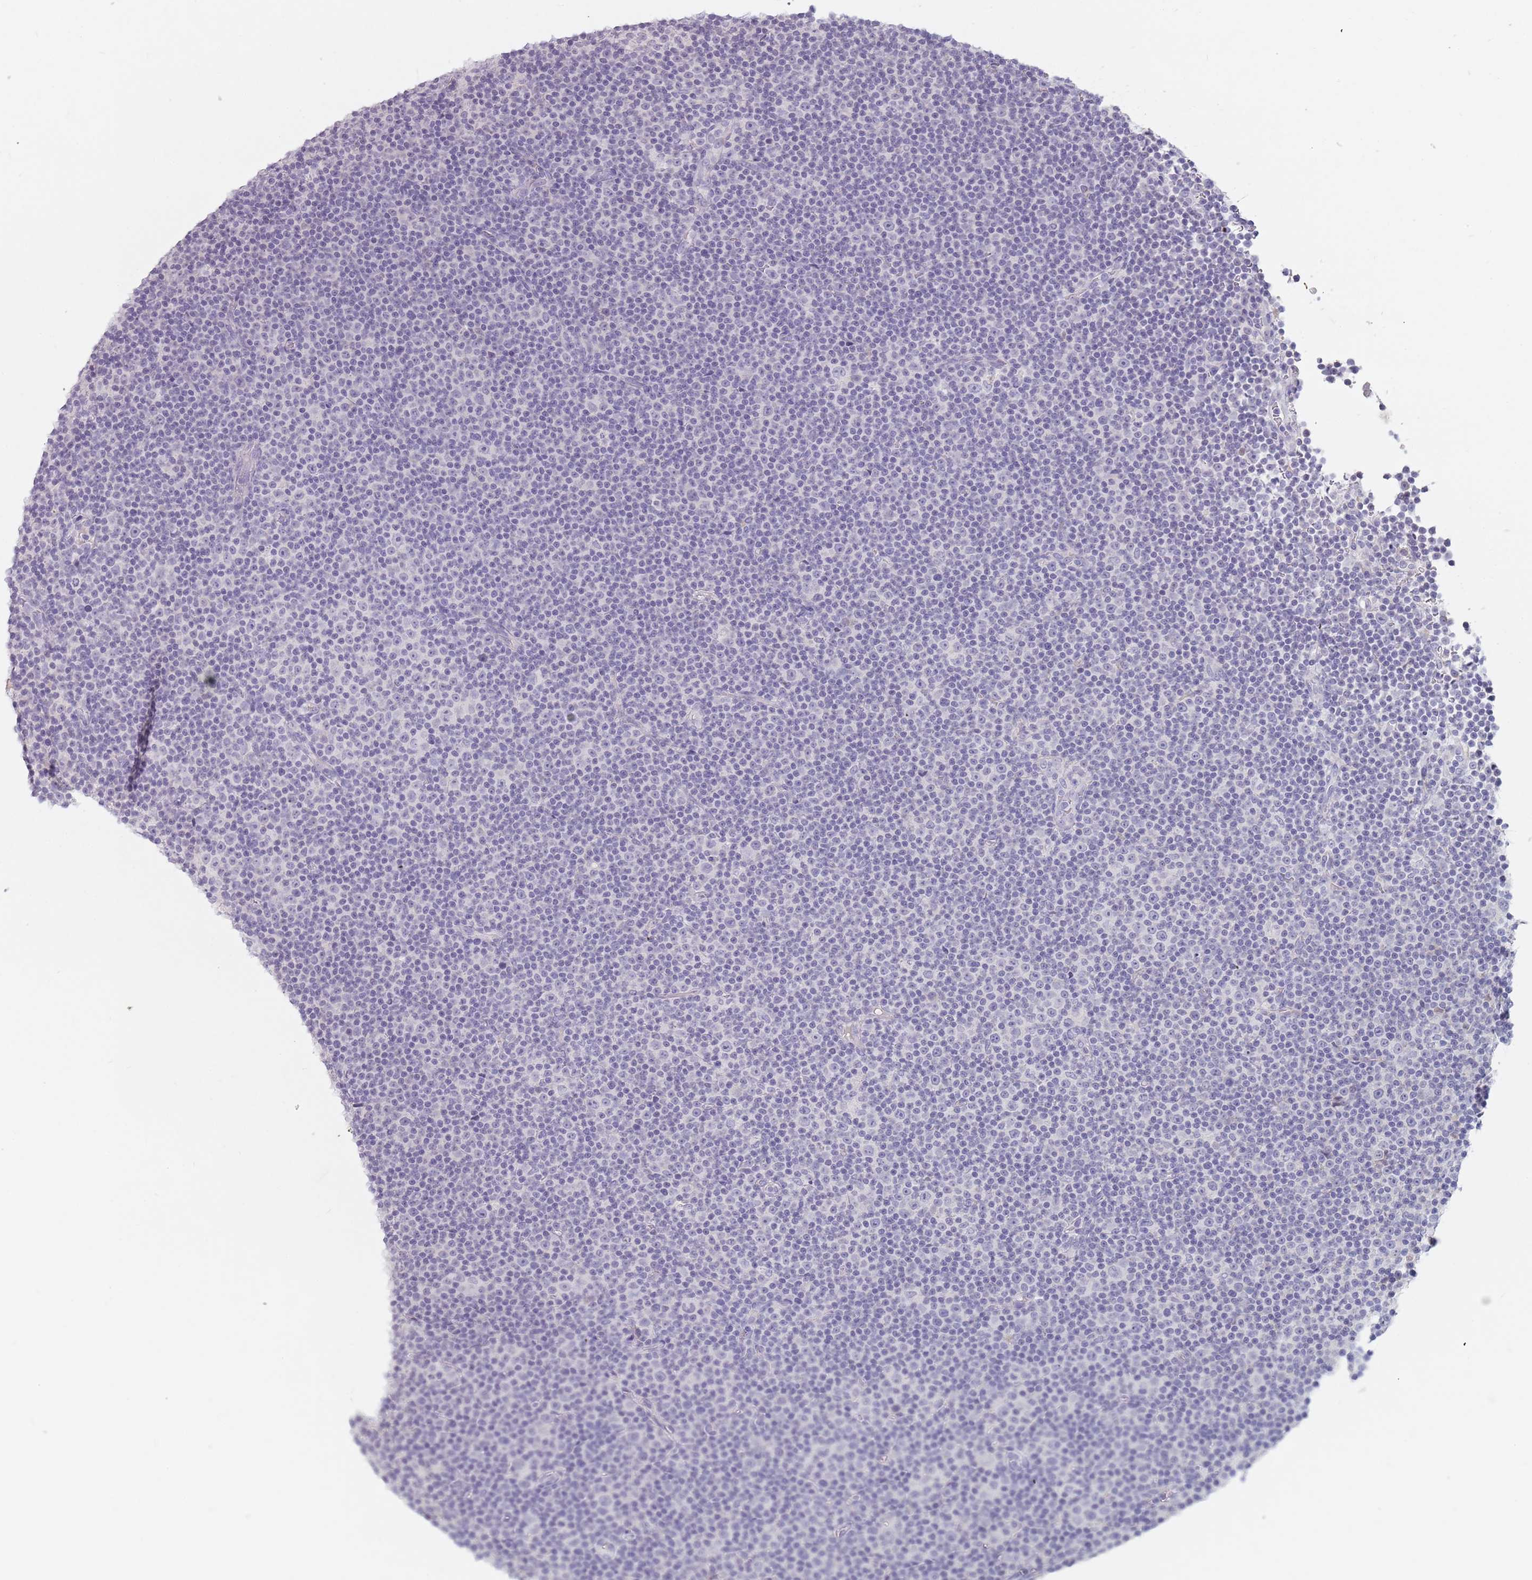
{"staining": {"intensity": "negative", "quantity": "none", "location": "none"}, "tissue": "lymphoma", "cell_type": "Tumor cells", "image_type": "cancer", "snomed": [{"axis": "morphology", "description": "Malignant lymphoma, non-Hodgkin's type, Low grade"}, {"axis": "topography", "description": "Lymph node"}], "caption": "Immunohistochemistry image of malignant lymphoma, non-Hodgkin's type (low-grade) stained for a protein (brown), which reveals no staining in tumor cells.", "gene": "CEP19", "patient": {"sex": "female", "age": 67}}